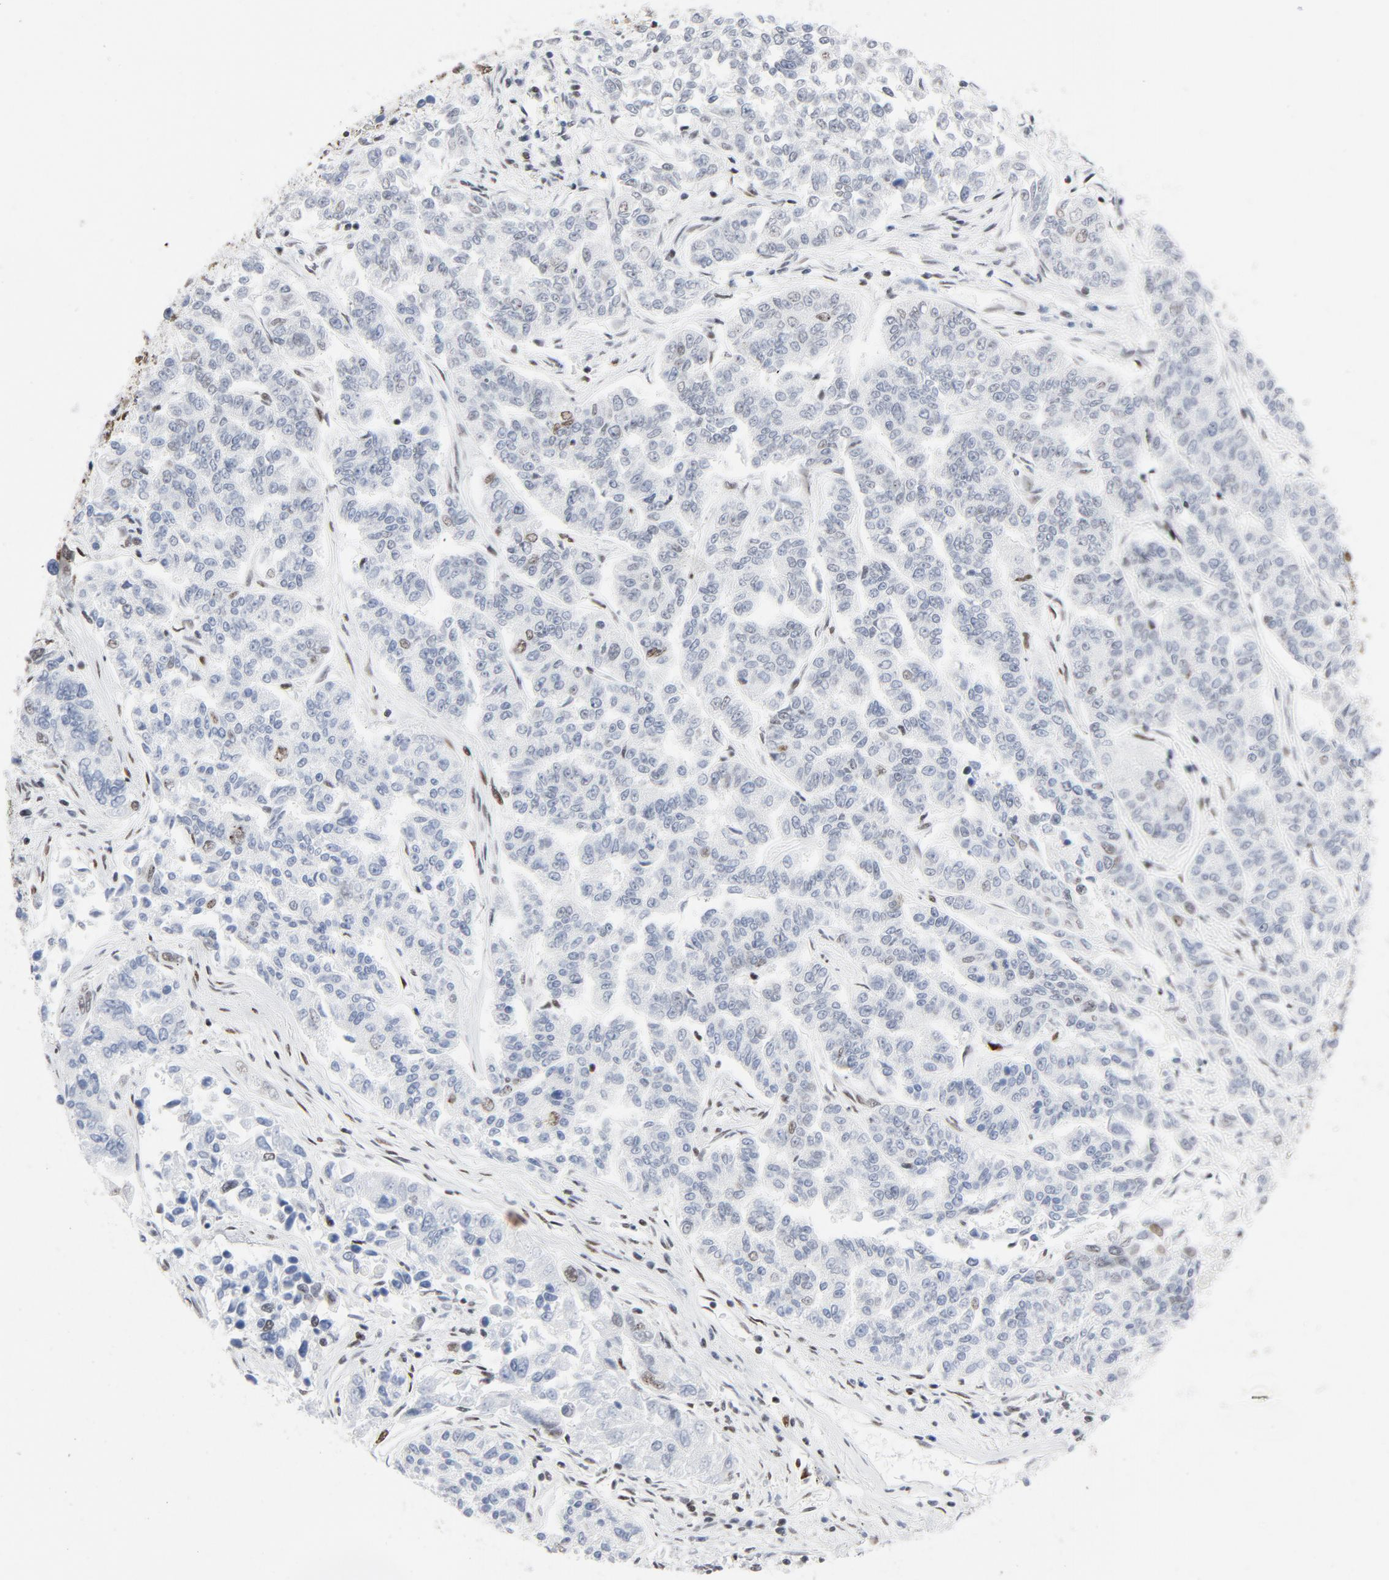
{"staining": {"intensity": "moderate", "quantity": "<25%", "location": "nuclear"}, "tissue": "lung cancer", "cell_type": "Tumor cells", "image_type": "cancer", "snomed": [{"axis": "morphology", "description": "Adenocarcinoma, NOS"}, {"axis": "topography", "description": "Lung"}], "caption": "High-power microscopy captured an immunohistochemistry image of lung cancer, revealing moderate nuclear staining in approximately <25% of tumor cells. Using DAB (3,3'-diaminobenzidine) (brown) and hematoxylin (blue) stains, captured at high magnification using brightfield microscopy.", "gene": "HSF1", "patient": {"sex": "male", "age": 84}}